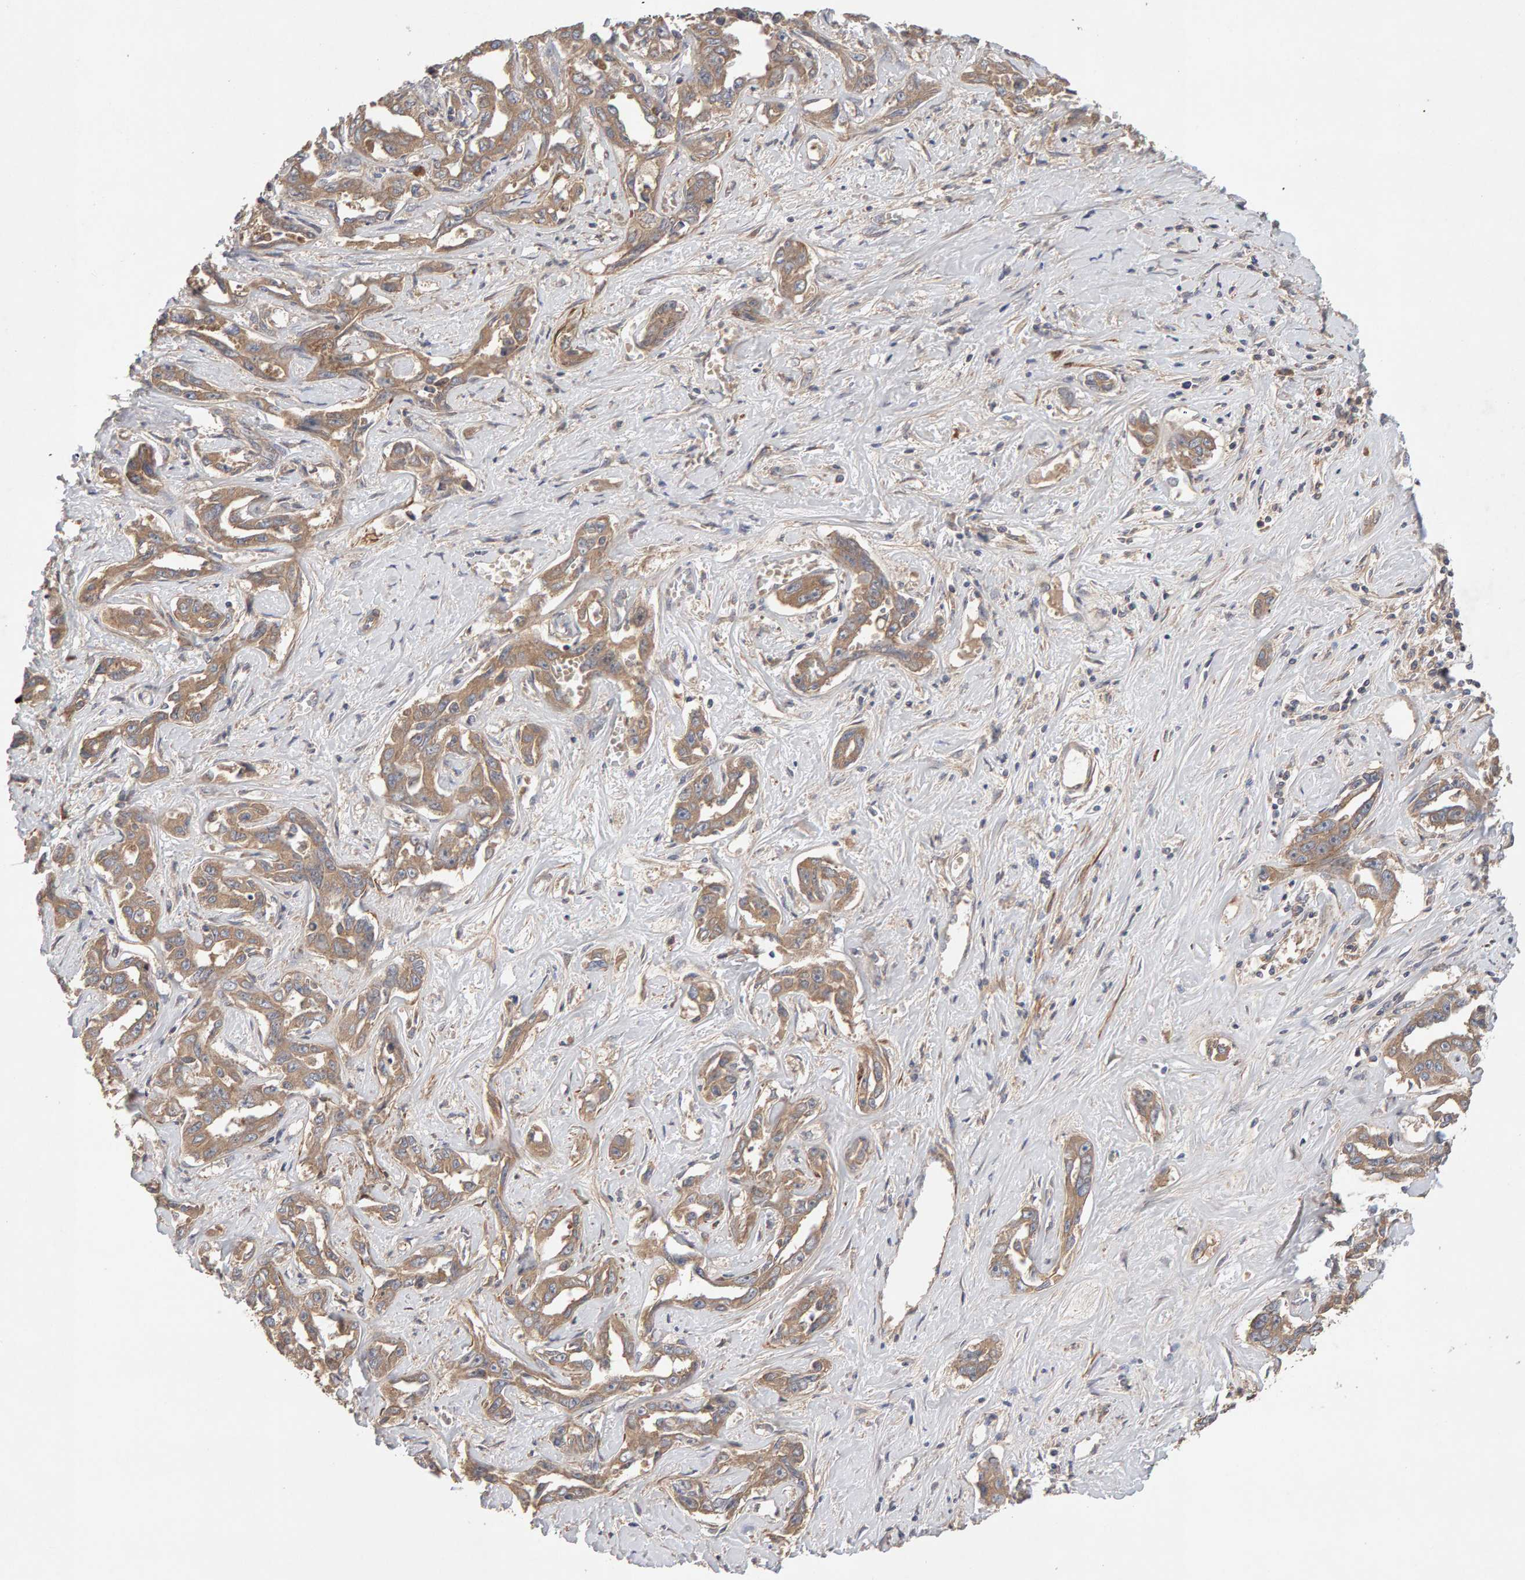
{"staining": {"intensity": "moderate", "quantity": ">75%", "location": "cytoplasmic/membranous"}, "tissue": "liver cancer", "cell_type": "Tumor cells", "image_type": "cancer", "snomed": [{"axis": "morphology", "description": "Cholangiocarcinoma"}, {"axis": "topography", "description": "Liver"}], "caption": "Tumor cells exhibit moderate cytoplasmic/membranous positivity in approximately >75% of cells in cholangiocarcinoma (liver).", "gene": "RNF19A", "patient": {"sex": "male", "age": 59}}